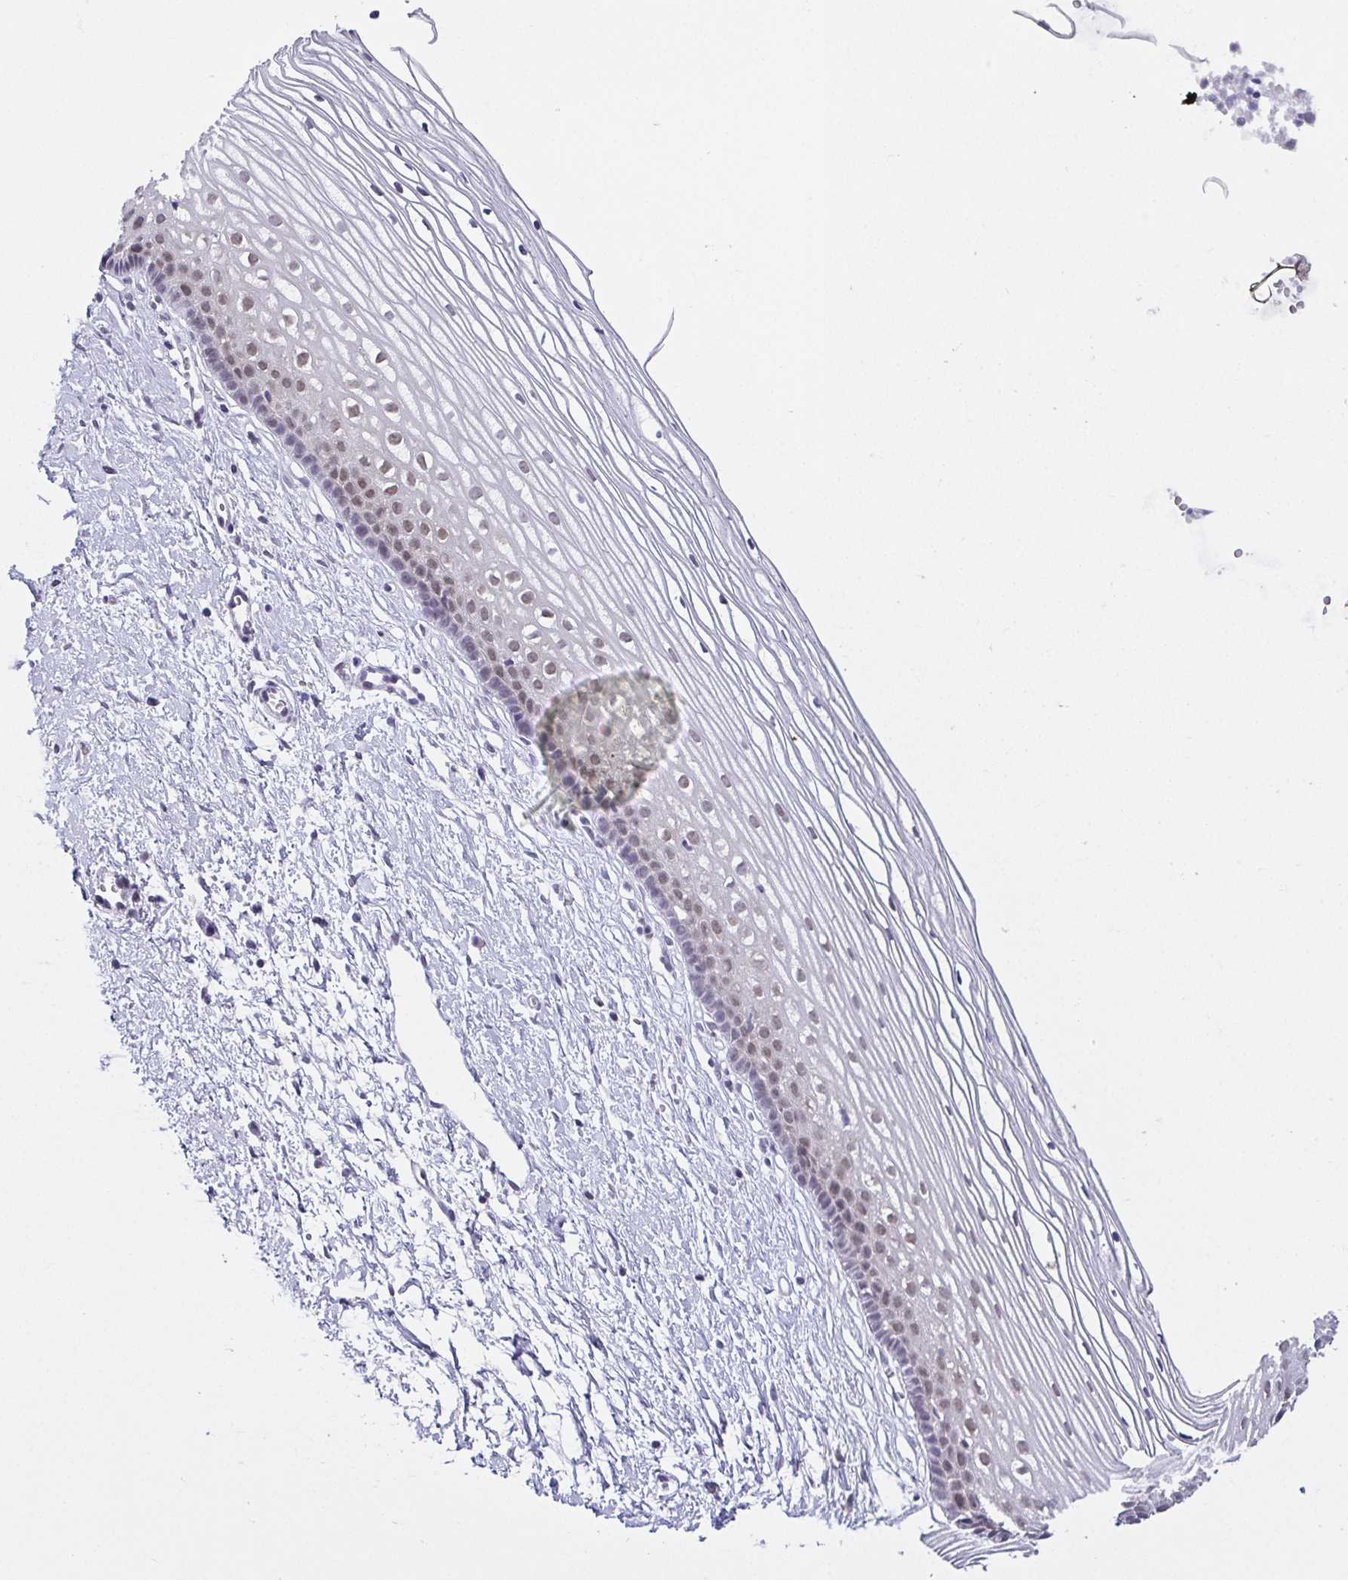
{"staining": {"intensity": "negative", "quantity": "none", "location": "none"}, "tissue": "cervix", "cell_type": "Glandular cells", "image_type": "normal", "snomed": [{"axis": "morphology", "description": "Normal tissue, NOS"}, {"axis": "topography", "description": "Cervix"}], "caption": "Human cervix stained for a protein using immunohistochemistry demonstrates no positivity in glandular cells.", "gene": "RBM3", "patient": {"sex": "female", "age": 40}}